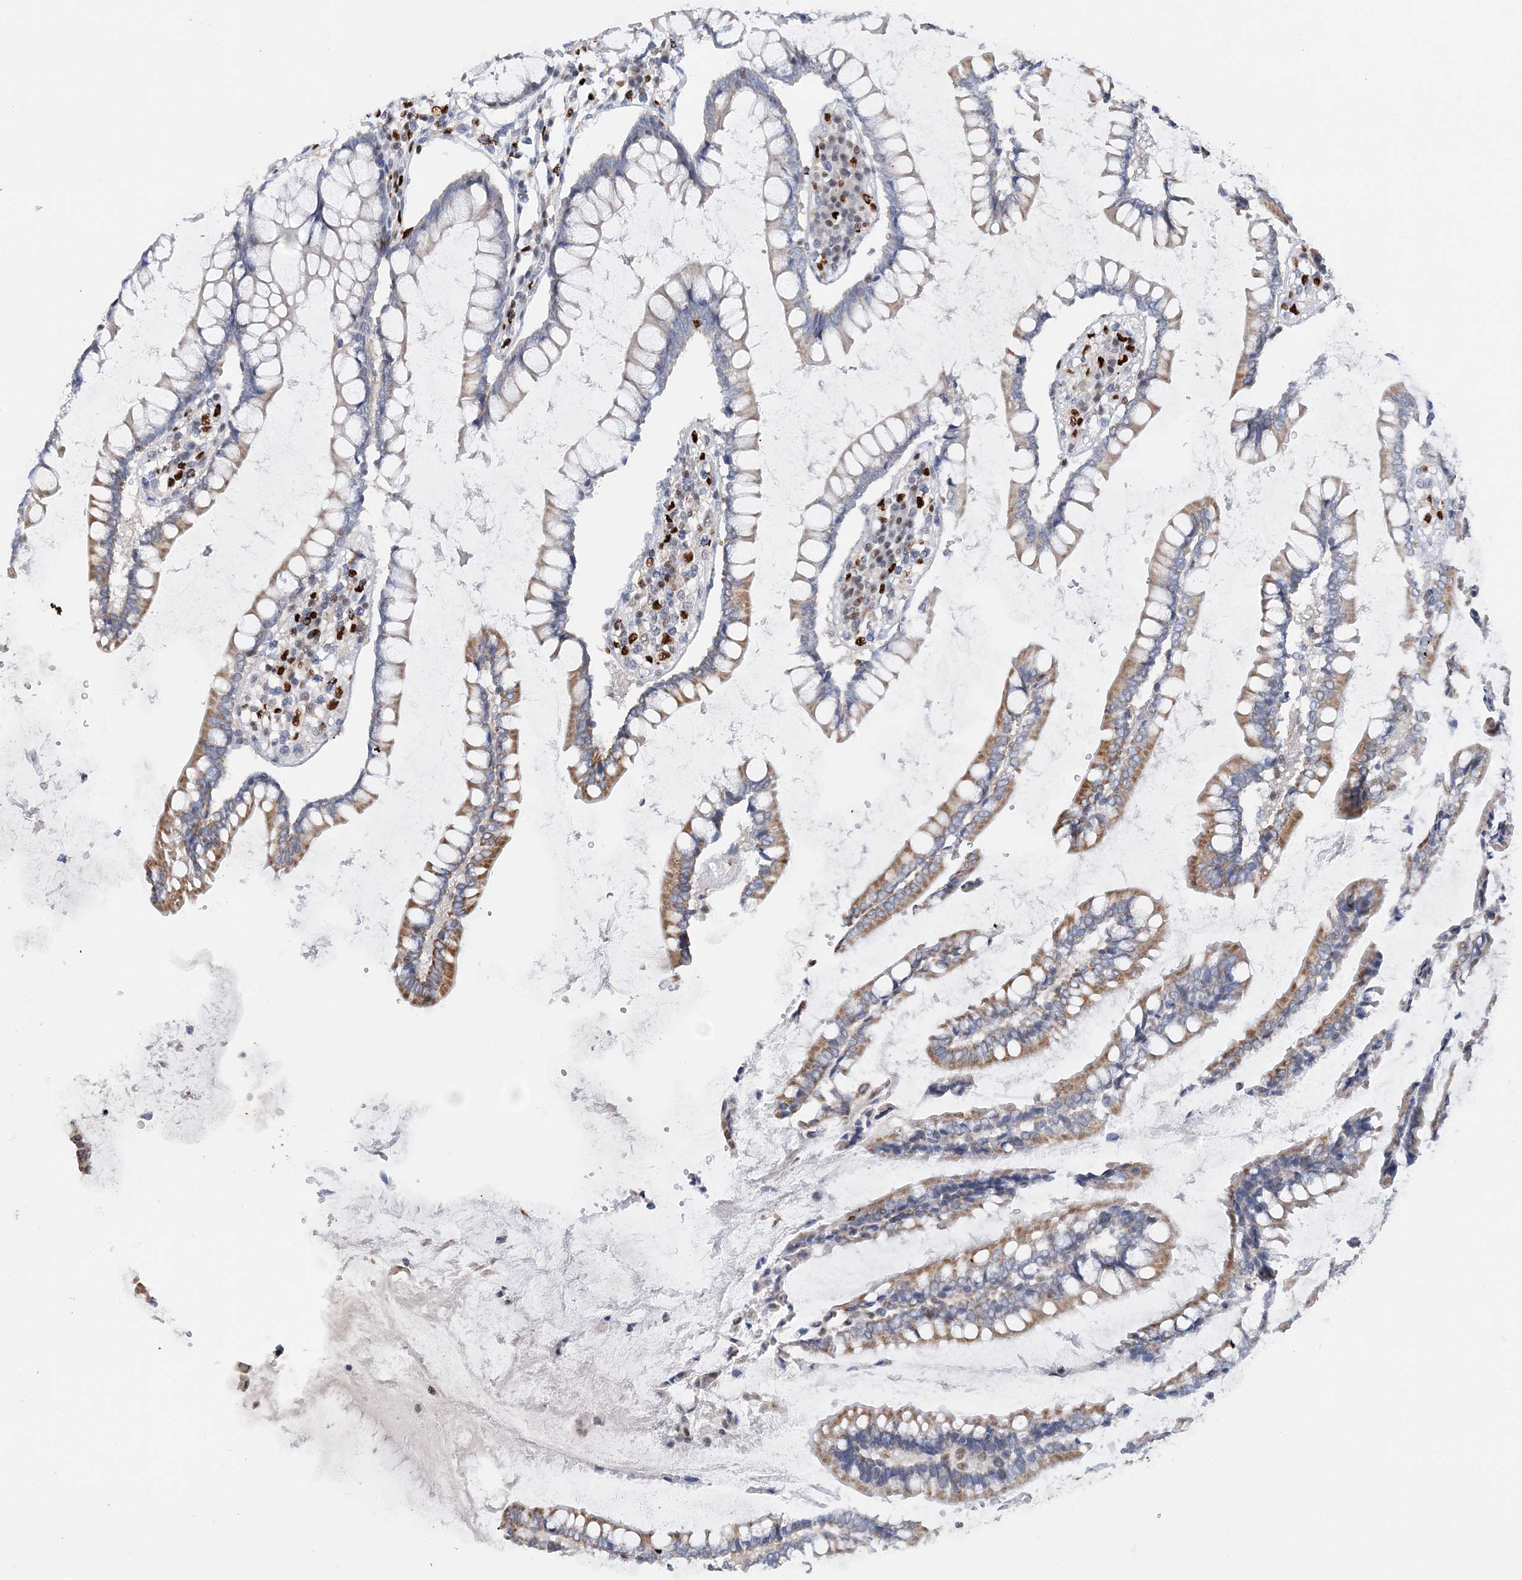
{"staining": {"intensity": "moderate", "quantity": "25%-75%", "location": "nuclear"}, "tissue": "colon", "cell_type": "Endothelial cells", "image_type": "normal", "snomed": [{"axis": "morphology", "description": "Normal tissue, NOS"}, {"axis": "topography", "description": "Colon"}], "caption": "Immunohistochemical staining of normal human colon shows 25%-75% levels of moderate nuclear protein staining in about 25%-75% of endothelial cells. The staining was performed using DAB (3,3'-diaminobenzidine) to visualize the protein expression in brown, while the nuclei were stained in blue with hematoxylin (Magnification: 20x).", "gene": "NIT2", "patient": {"sex": "female", "age": 79}}